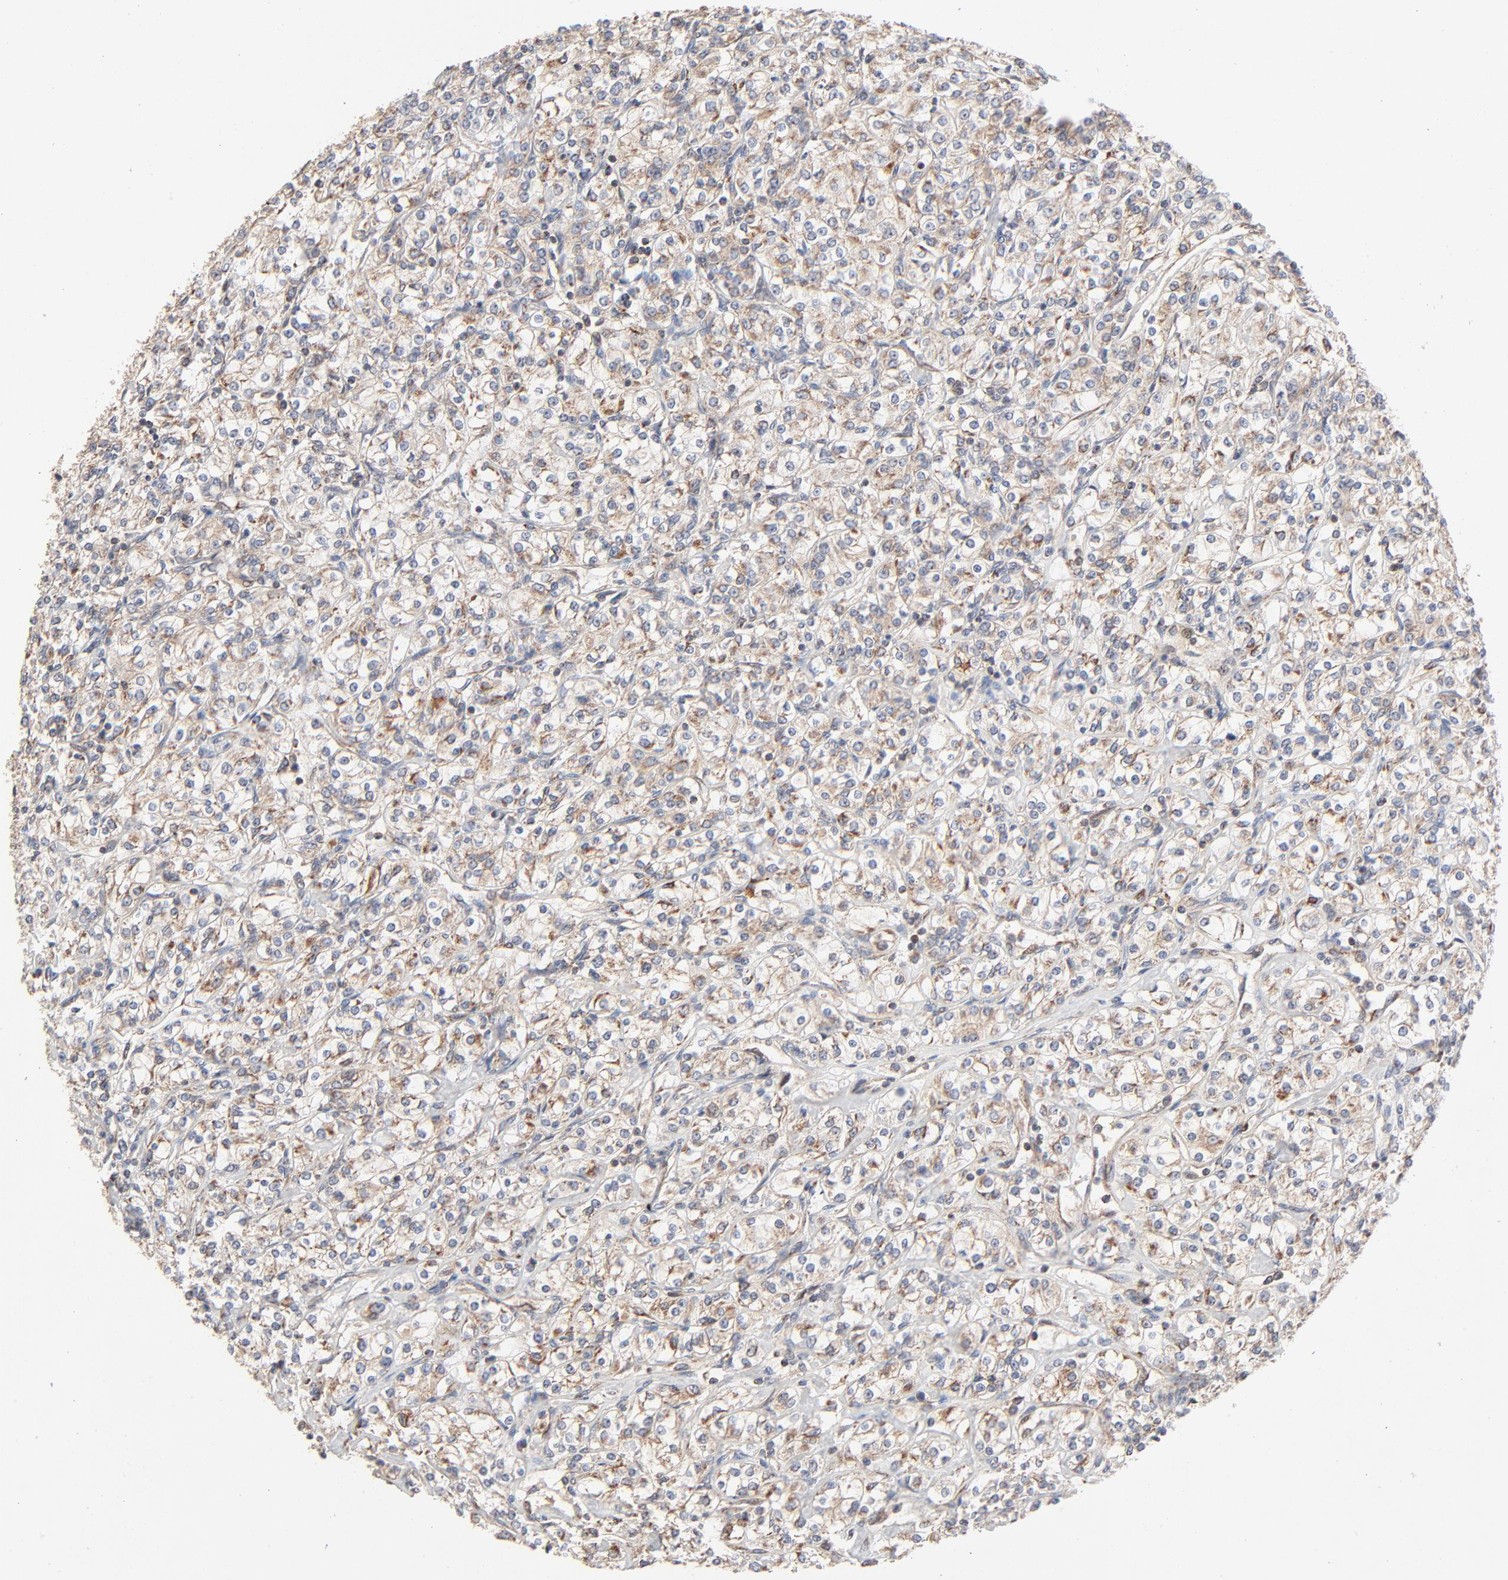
{"staining": {"intensity": "moderate", "quantity": ">75%", "location": "cytoplasmic/membranous"}, "tissue": "renal cancer", "cell_type": "Tumor cells", "image_type": "cancer", "snomed": [{"axis": "morphology", "description": "Adenocarcinoma, NOS"}, {"axis": "topography", "description": "Kidney"}], "caption": "The immunohistochemical stain shows moderate cytoplasmic/membranous expression in tumor cells of adenocarcinoma (renal) tissue.", "gene": "ABLIM3", "patient": {"sex": "male", "age": 77}}